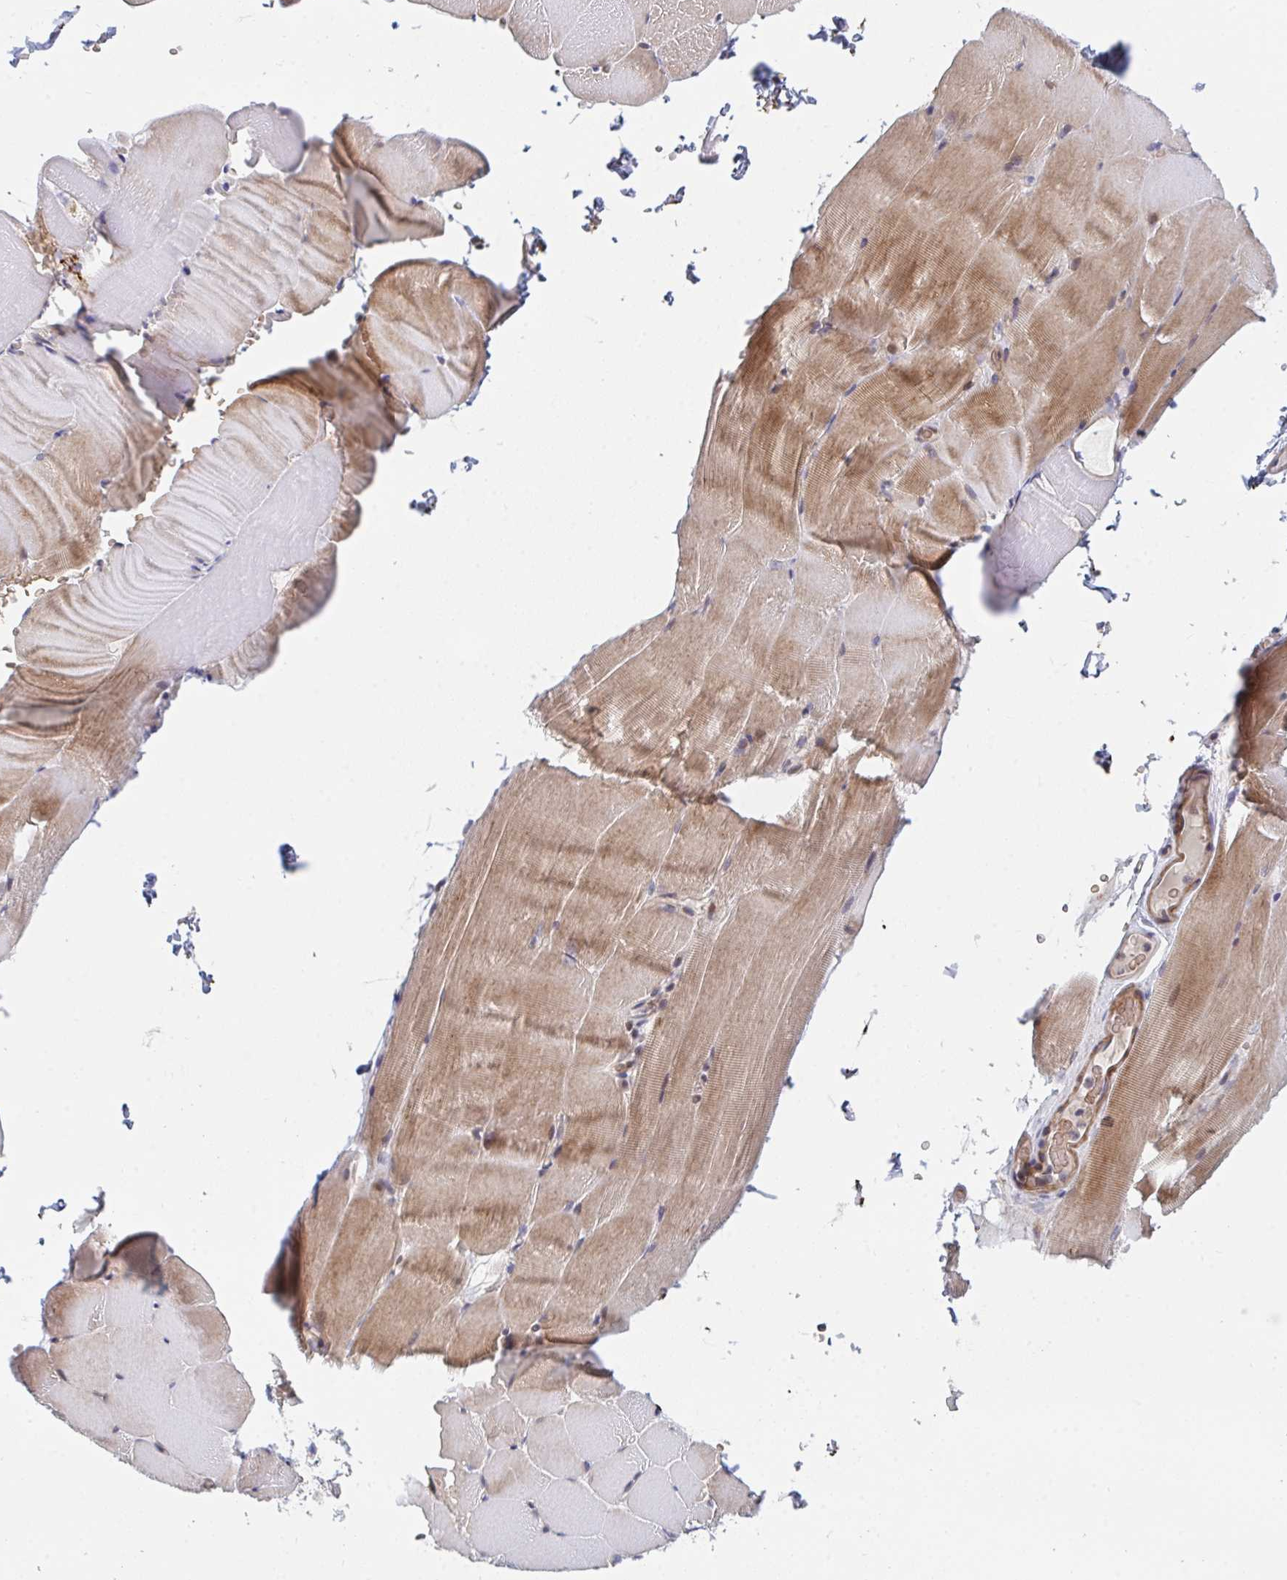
{"staining": {"intensity": "moderate", "quantity": "25%-75%", "location": "cytoplasmic/membranous"}, "tissue": "skeletal muscle", "cell_type": "Myocytes", "image_type": "normal", "snomed": [{"axis": "morphology", "description": "Normal tissue, NOS"}, {"axis": "topography", "description": "Skeletal muscle"}], "caption": "IHC staining of normal skeletal muscle, which demonstrates medium levels of moderate cytoplasmic/membranous staining in about 25%-75% of myocytes indicating moderate cytoplasmic/membranous protein positivity. The staining was performed using DAB (3,3'-diaminobenzidine) (brown) for protein detection and nuclei were counterstained in hematoxylin (blue).", "gene": "TNFSF4", "patient": {"sex": "female", "age": 37}}